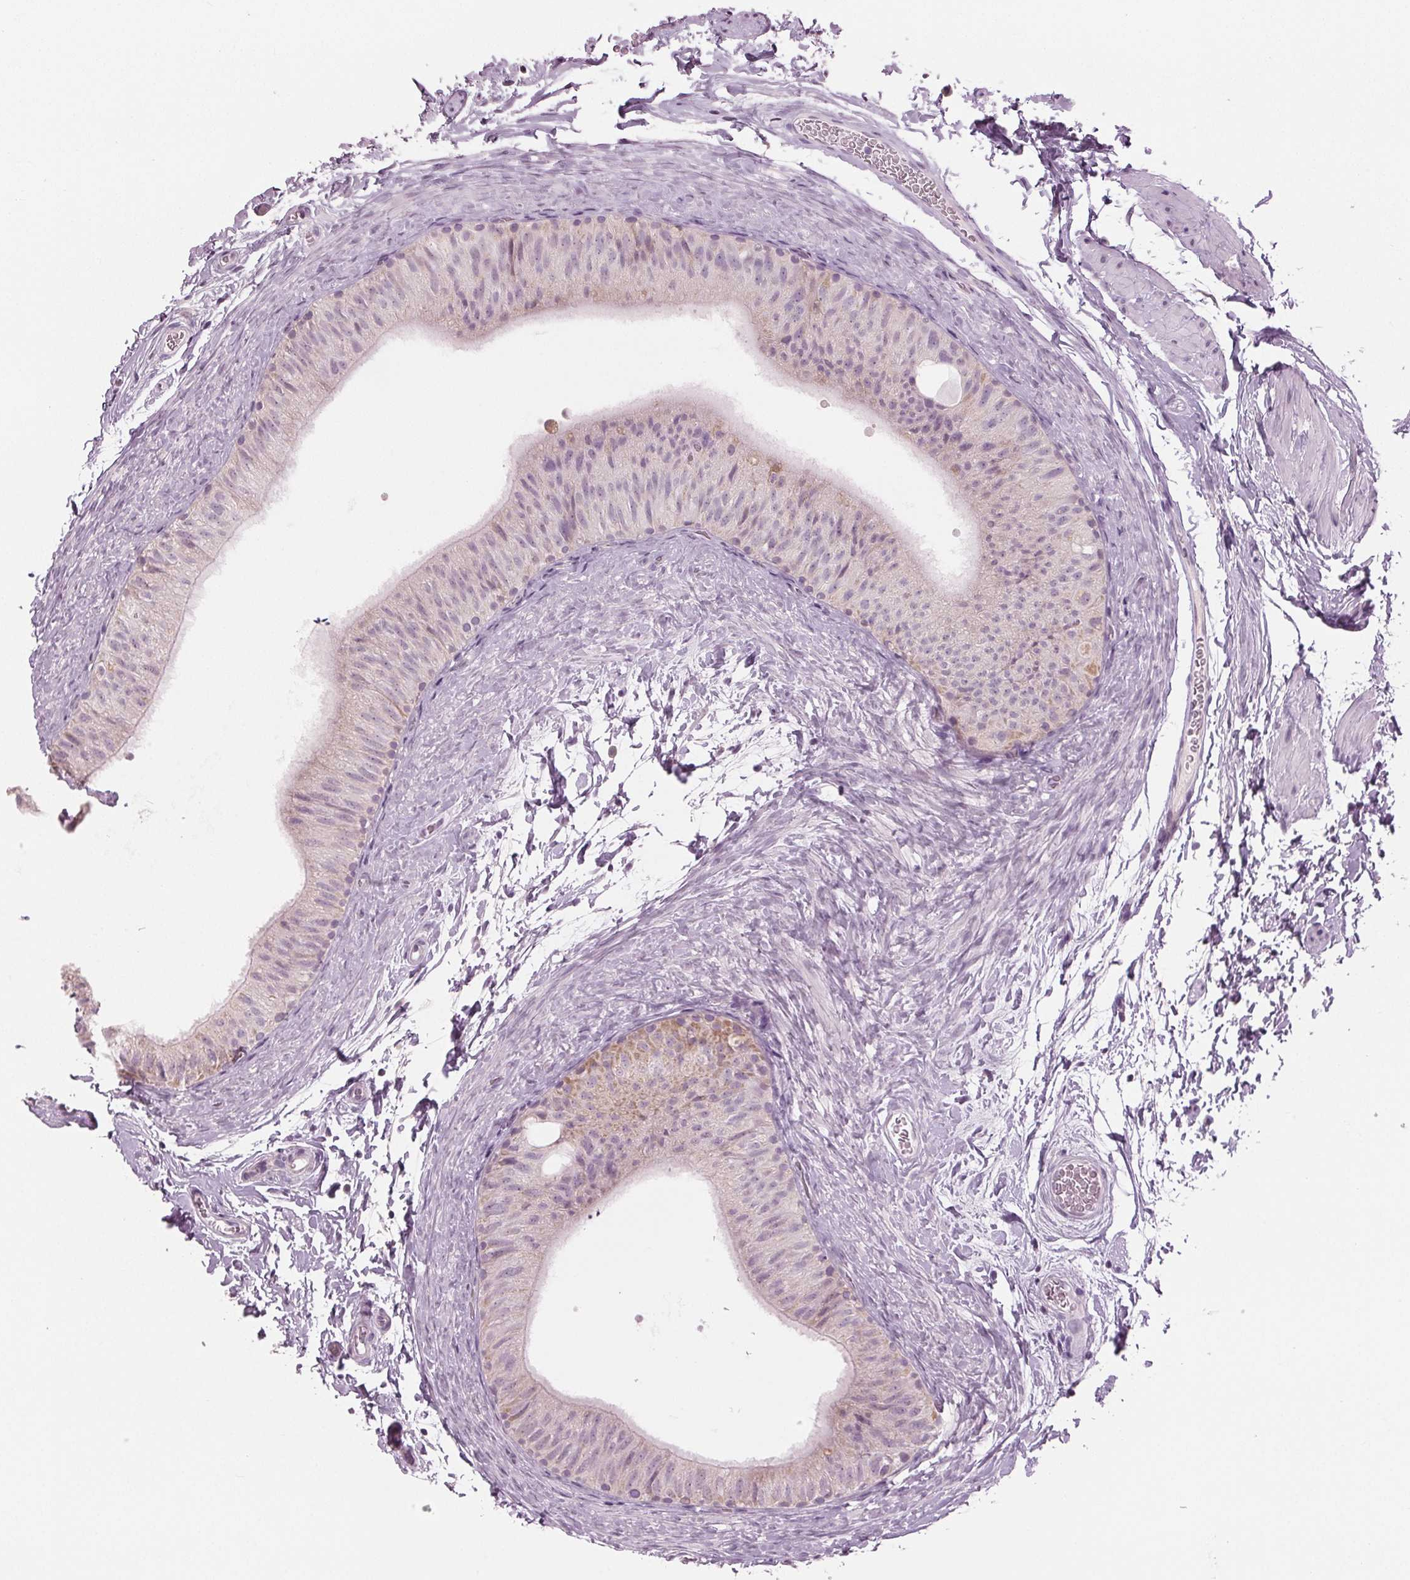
{"staining": {"intensity": "weak", "quantity": "<25%", "location": "cytoplasmic/membranous"}, "tissue": "epididymis", "cell_type": "Glandular cells", "image_type": "normal", "snomed": [{"axis": "morphology", "description": "Normal tissue, NOS"}, {"axis": "topography", "description": "Epididymis, spermatic cord, NOS"}, {"axis": "topography", "description": "Epididymis"}], "caption": "DAB (3,3'-diaminobenzidine) immunohistochemical staining of normal human epididymis demonstrates no significant staining in glandular cells.", "gene": "PRAP1", "patient": {"sex": "male", "age": 31}}